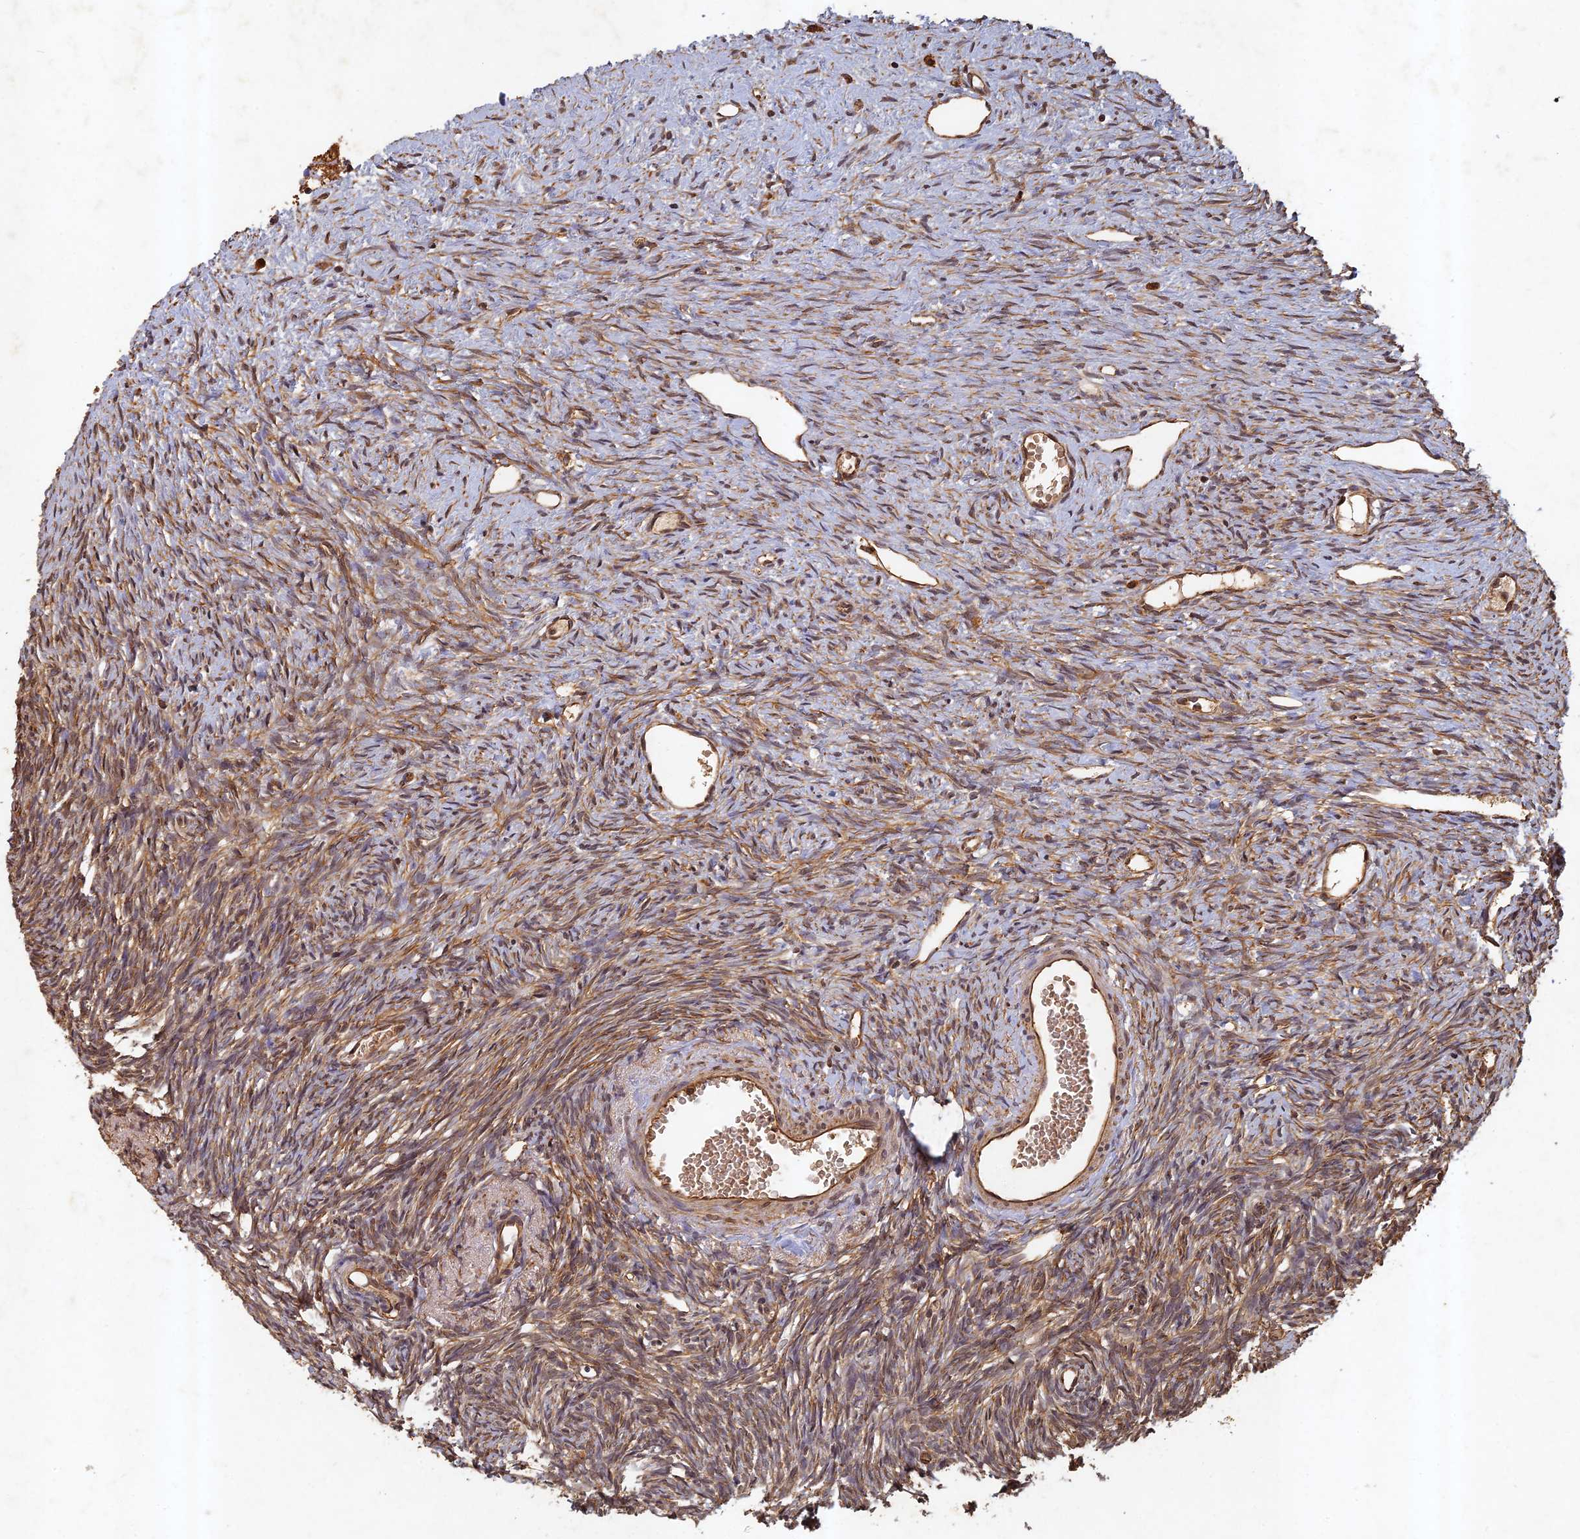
{"staining": {"intensity": "moderate", "quantity": ">75%", "location": "cytoplasmic/membranous"}, "tissue": "ovary", "cell_type": "Follicle cells", "image_type": "normal", "snomed": [{"axis": "morphology", "description": "Normal tissue, NOS"}, {"axis": "topography", "description": "Ovary"}], "caption": "High-magnification brightfield microscopy of benign ovary stained with DAB (brown) and counterstained with hematoxylin (blue). follicle cells exhibit moderate cytoplasmic/membranous staining is seen in approximately>75% of cells.", "gene": "ABCB10", "patient": {"sex": "female", "age": 51}}